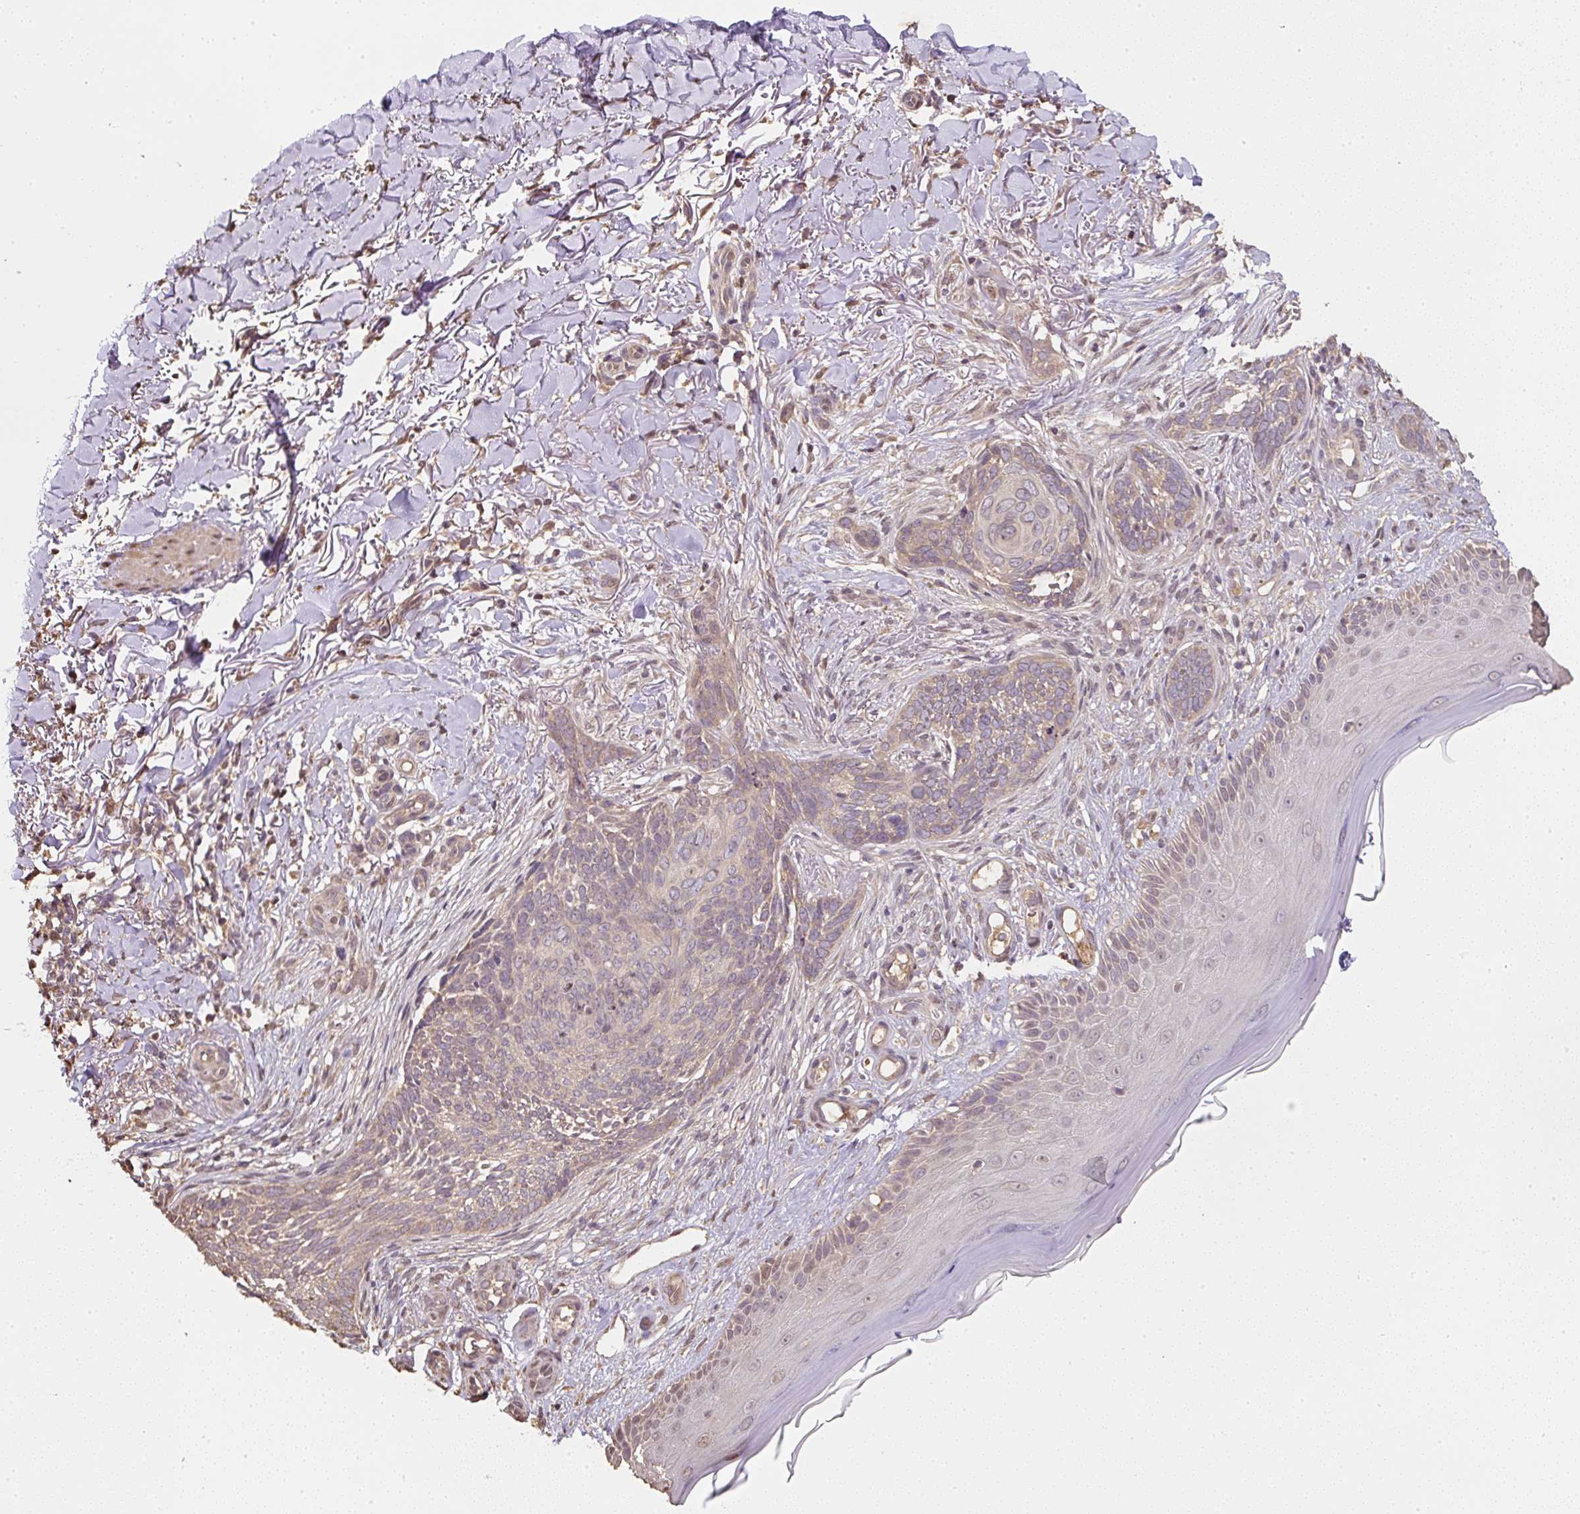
{"staining": {"intensity": "weak", "quantity": "25%-75%", "location": "cytoplasmic/membranous"}, "tissue": "skin cancer", "cell_type": "Tumor cells", "image_type": "cancer", "snomed": [{"axis": "morphology", "description": "Normal tissue, NOS"}, {"axis": "morphology", "description": "Basal cell carcinoma"}, {"axis": "topography", "description": "Skin"}], "caption": "The image shows immunohistochemical staining of basal cell carcinoma (skin). There is weak cytoplasmic/membranous positivity is appreciated in approximately 25%-75% of tumor cells.", "gene": "TMEM170B", "patient": {"sex": "female", "age": 67}}